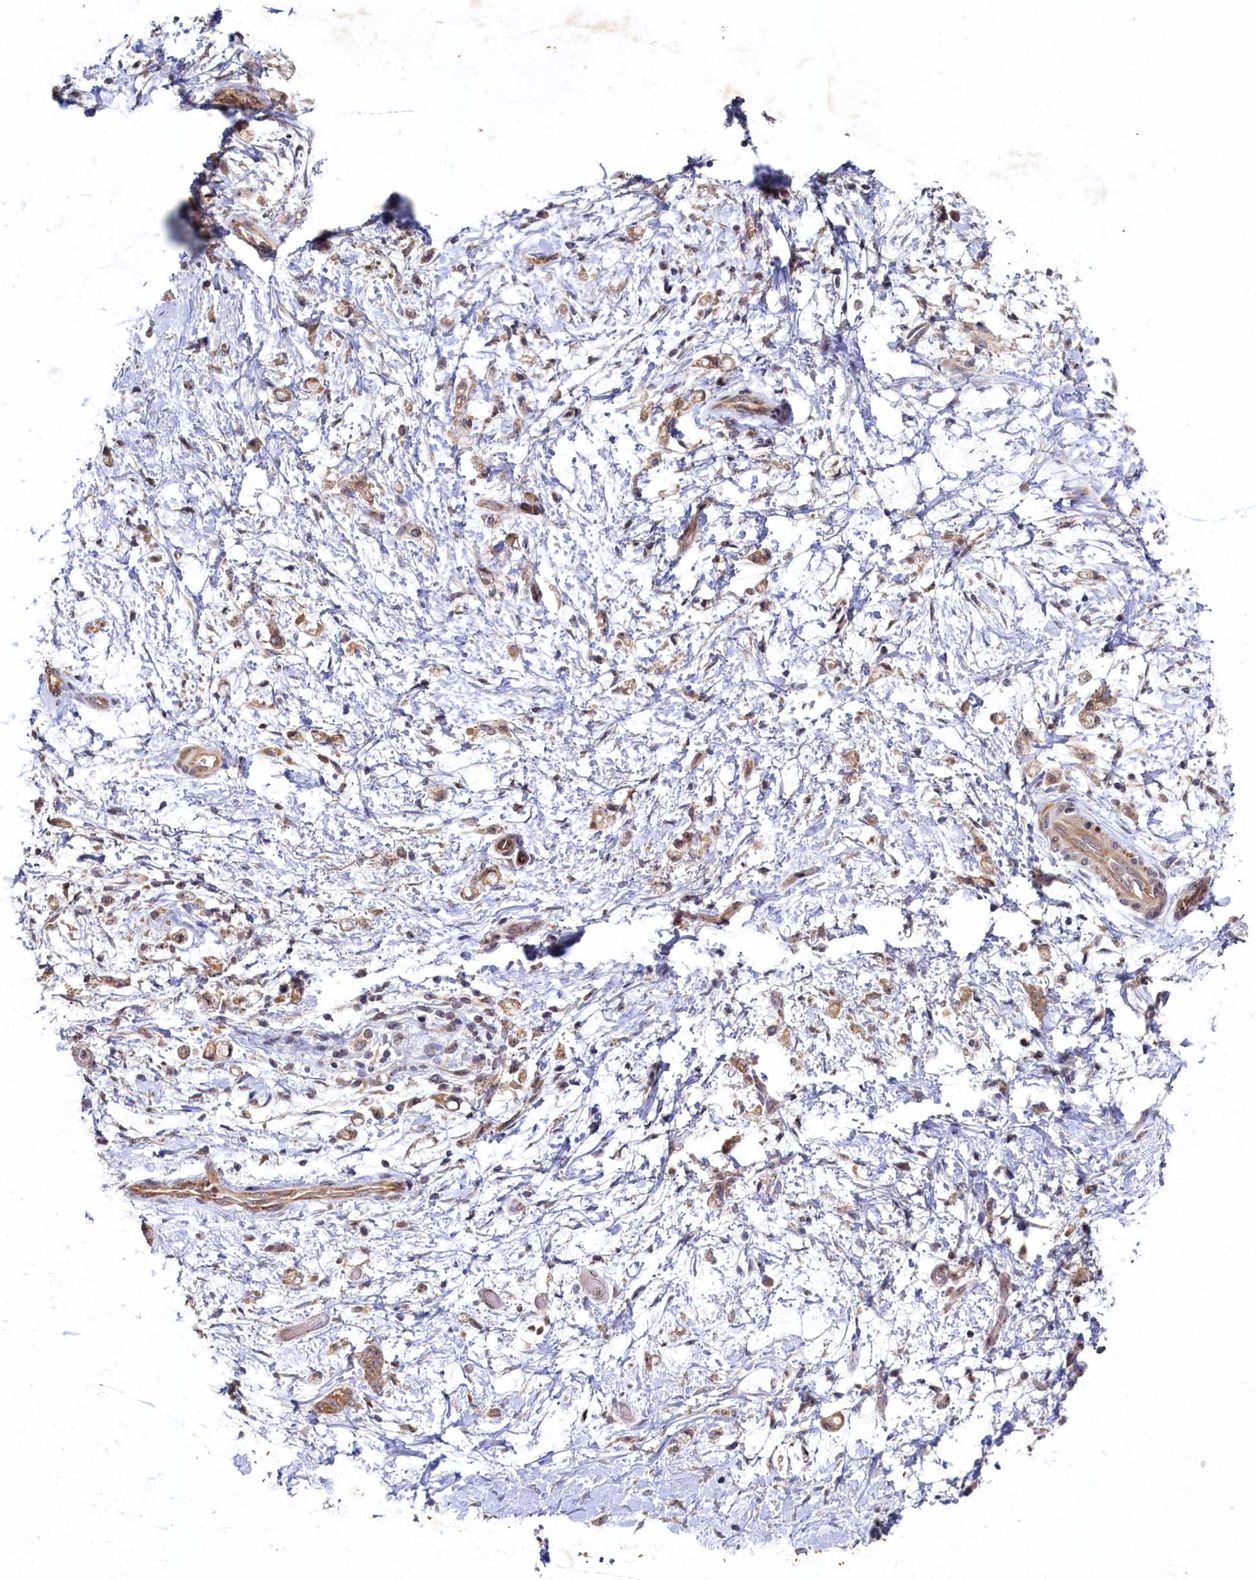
{"staining": {"intensity": "weak", "quantity": ">75%", "location": "cytoplasmic/membranous"}, "tissue": "stomach cancer", "cell_type": "Tumor cells", "image_type": "cancer", "snomed": [{"axis": "morphology", "description": "Adenocarcinoma, NOS"}, {"axis": "topography", "description": "Stomach"}], "caption": "Immunohistochemistry (IHC) staining of stomach adenocarcinoma, which reveals low levels of weak cytoplasmic/membranous positivity in about >75% of tumor cells indicating weak cytoplasmic/membranous protein expression. The staining was performed using DAB (3,3'-diaminobenzidine) (brown) for protein detection and nuclei were counterstained in hematoxylin (blue).", "gene": "CEP20", "patient": {"sex": "female", "age": 60}}